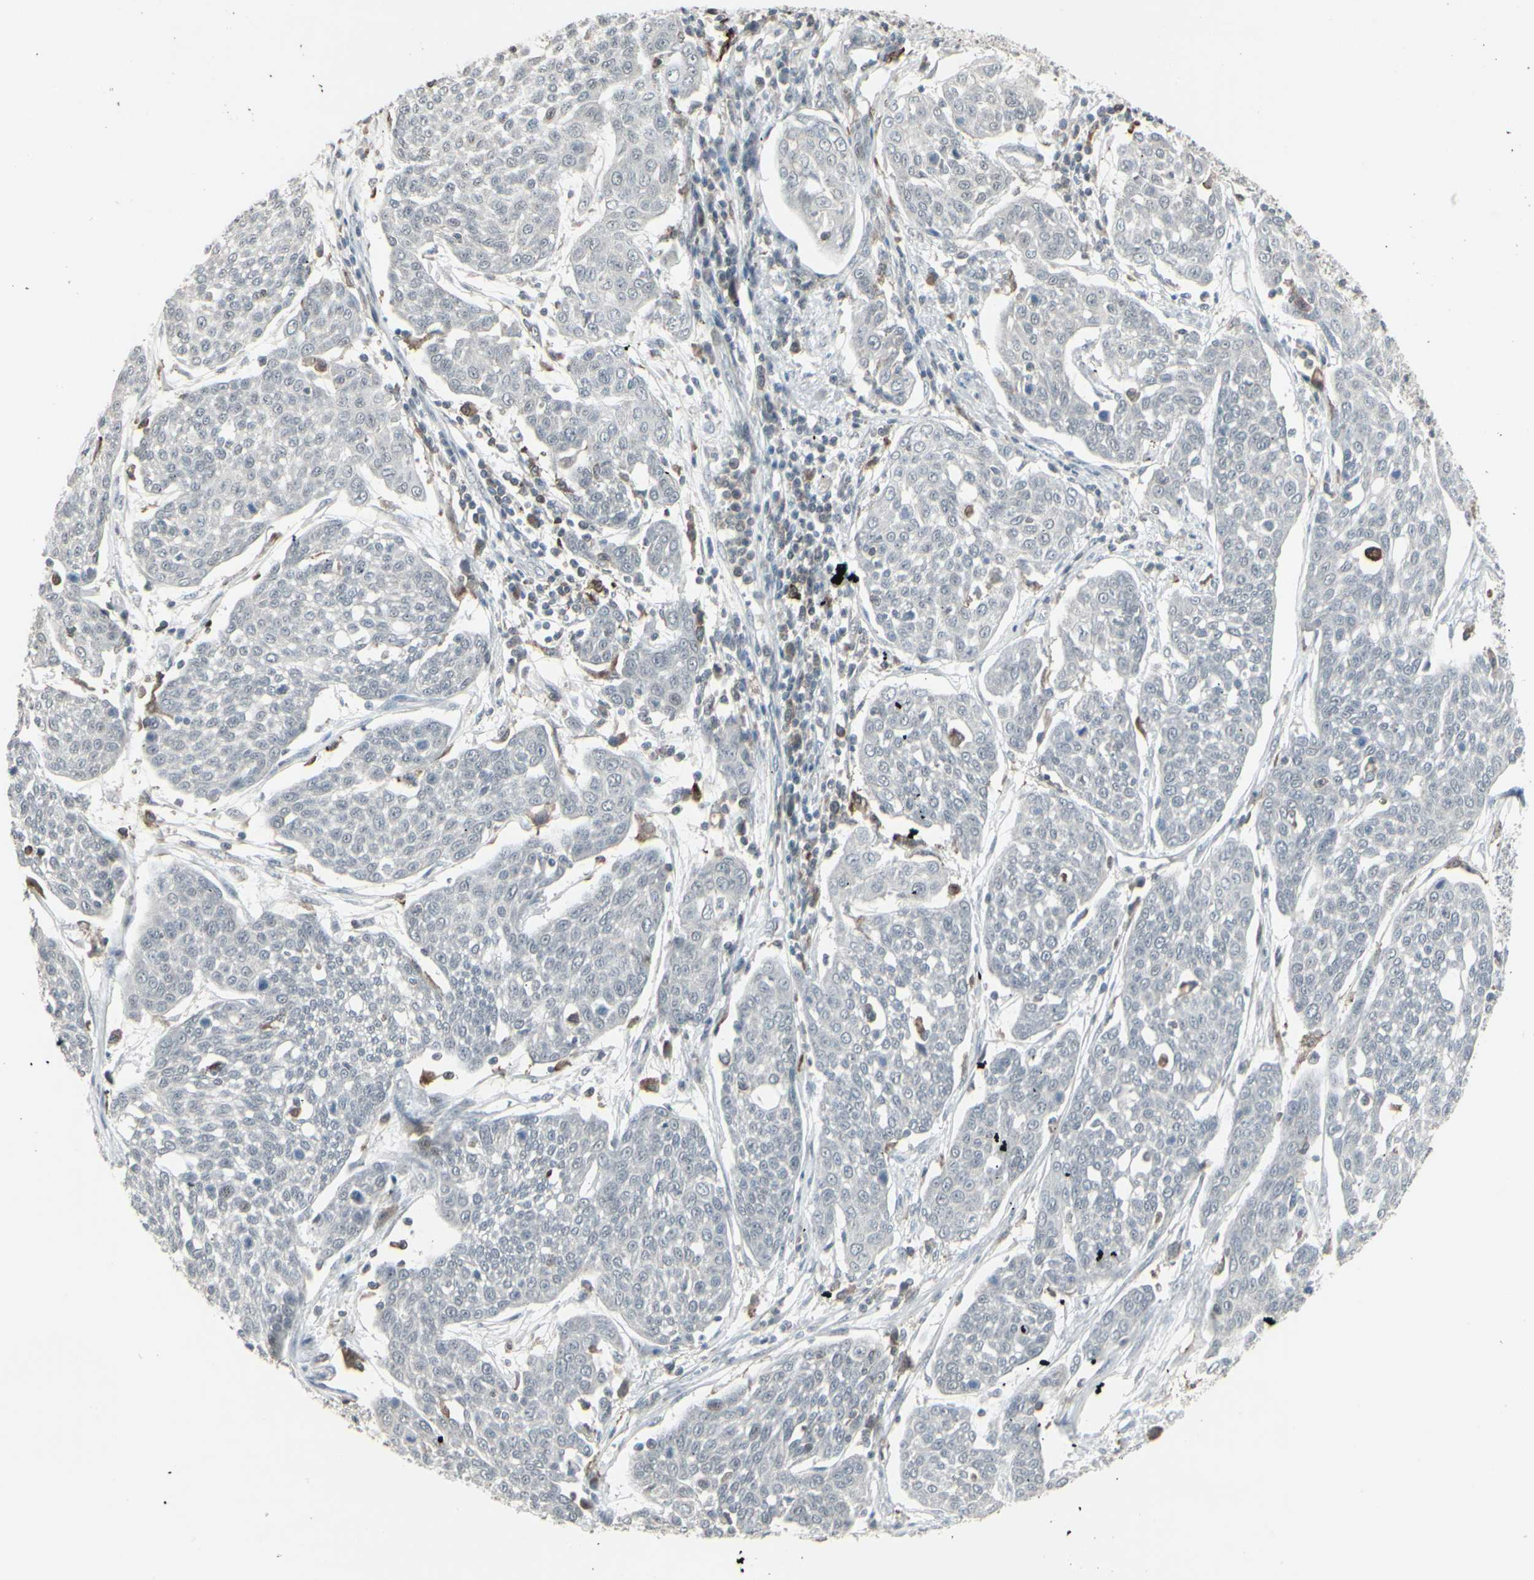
{"staining": {"intensity": "negative", "quantity": "none", "location": "none"}, "tissue": "cervical cancer", "cell_type": "Tumor cells", "image_type": "cancer", "snomed": [{"axis": "morphology", "description": "Squamous cell carcinoma, NOS"}, {"axis": "topography", "description": "Cervix"}], "caption": "Tumor cells are negative for protein expression in human cervical squamous cell carcinoma.", "gene": "SAMSN1", "patient": {"sex": "female", "age": 34}}